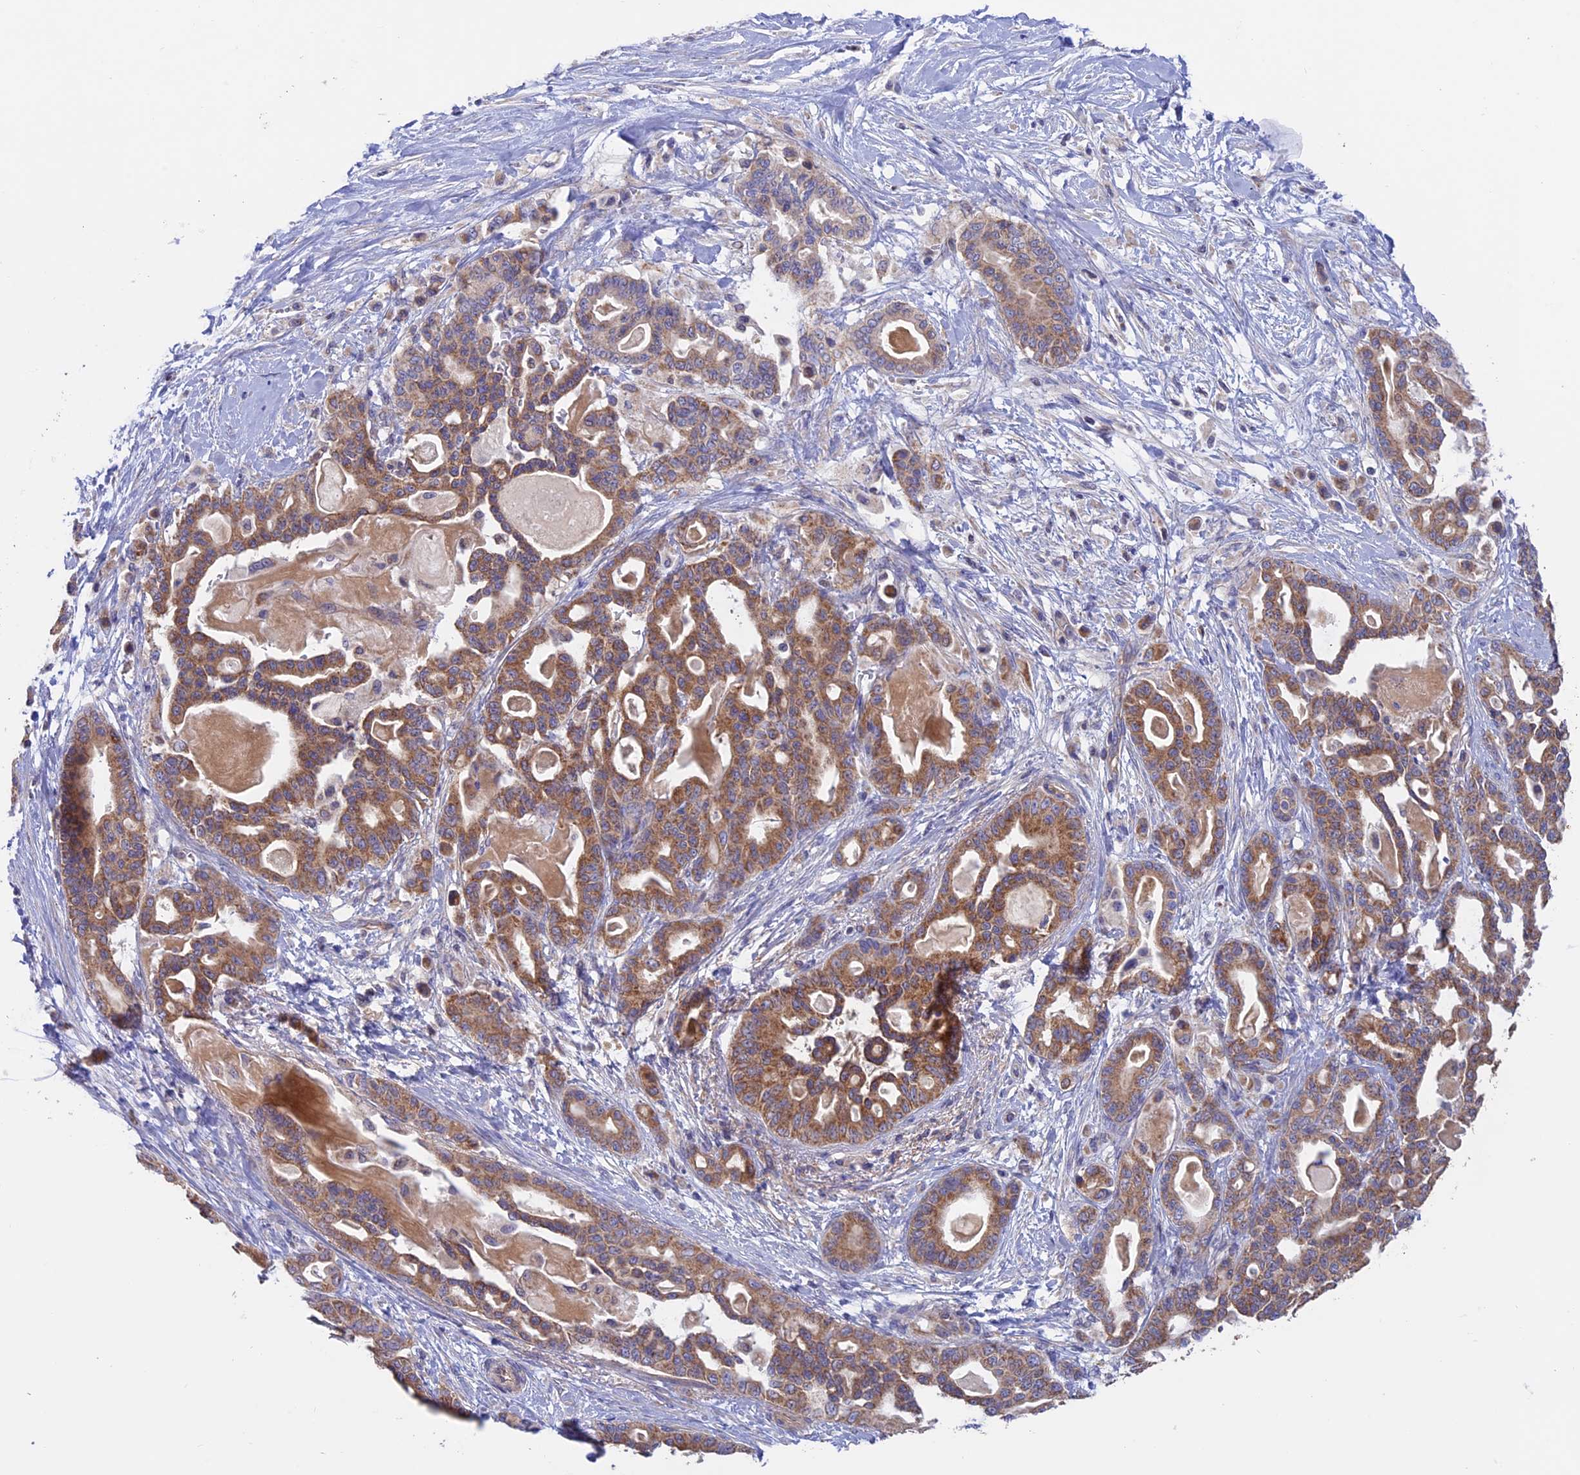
{"staining": {"intensity": "moderate", "quantity": ">75%", "location": "cytoplasmic/membranous"}, "tissue": "pancreatic cancer", "cell_type": "Tumor cells", "image_type": "cancer", "snomed": [{"axis": "morphology", "description": "Adenocarcinoma, NOS"}, {"axis": "topography", "description": "Pancreas"}], "caption": "Adenocarcinoma (pancreatic) stained for a protein shows moderate cytoplasmic/membranous positivity in tumor cells.", "gene": "ETFDH", "patient": {"sex": "male", "age": 63}}